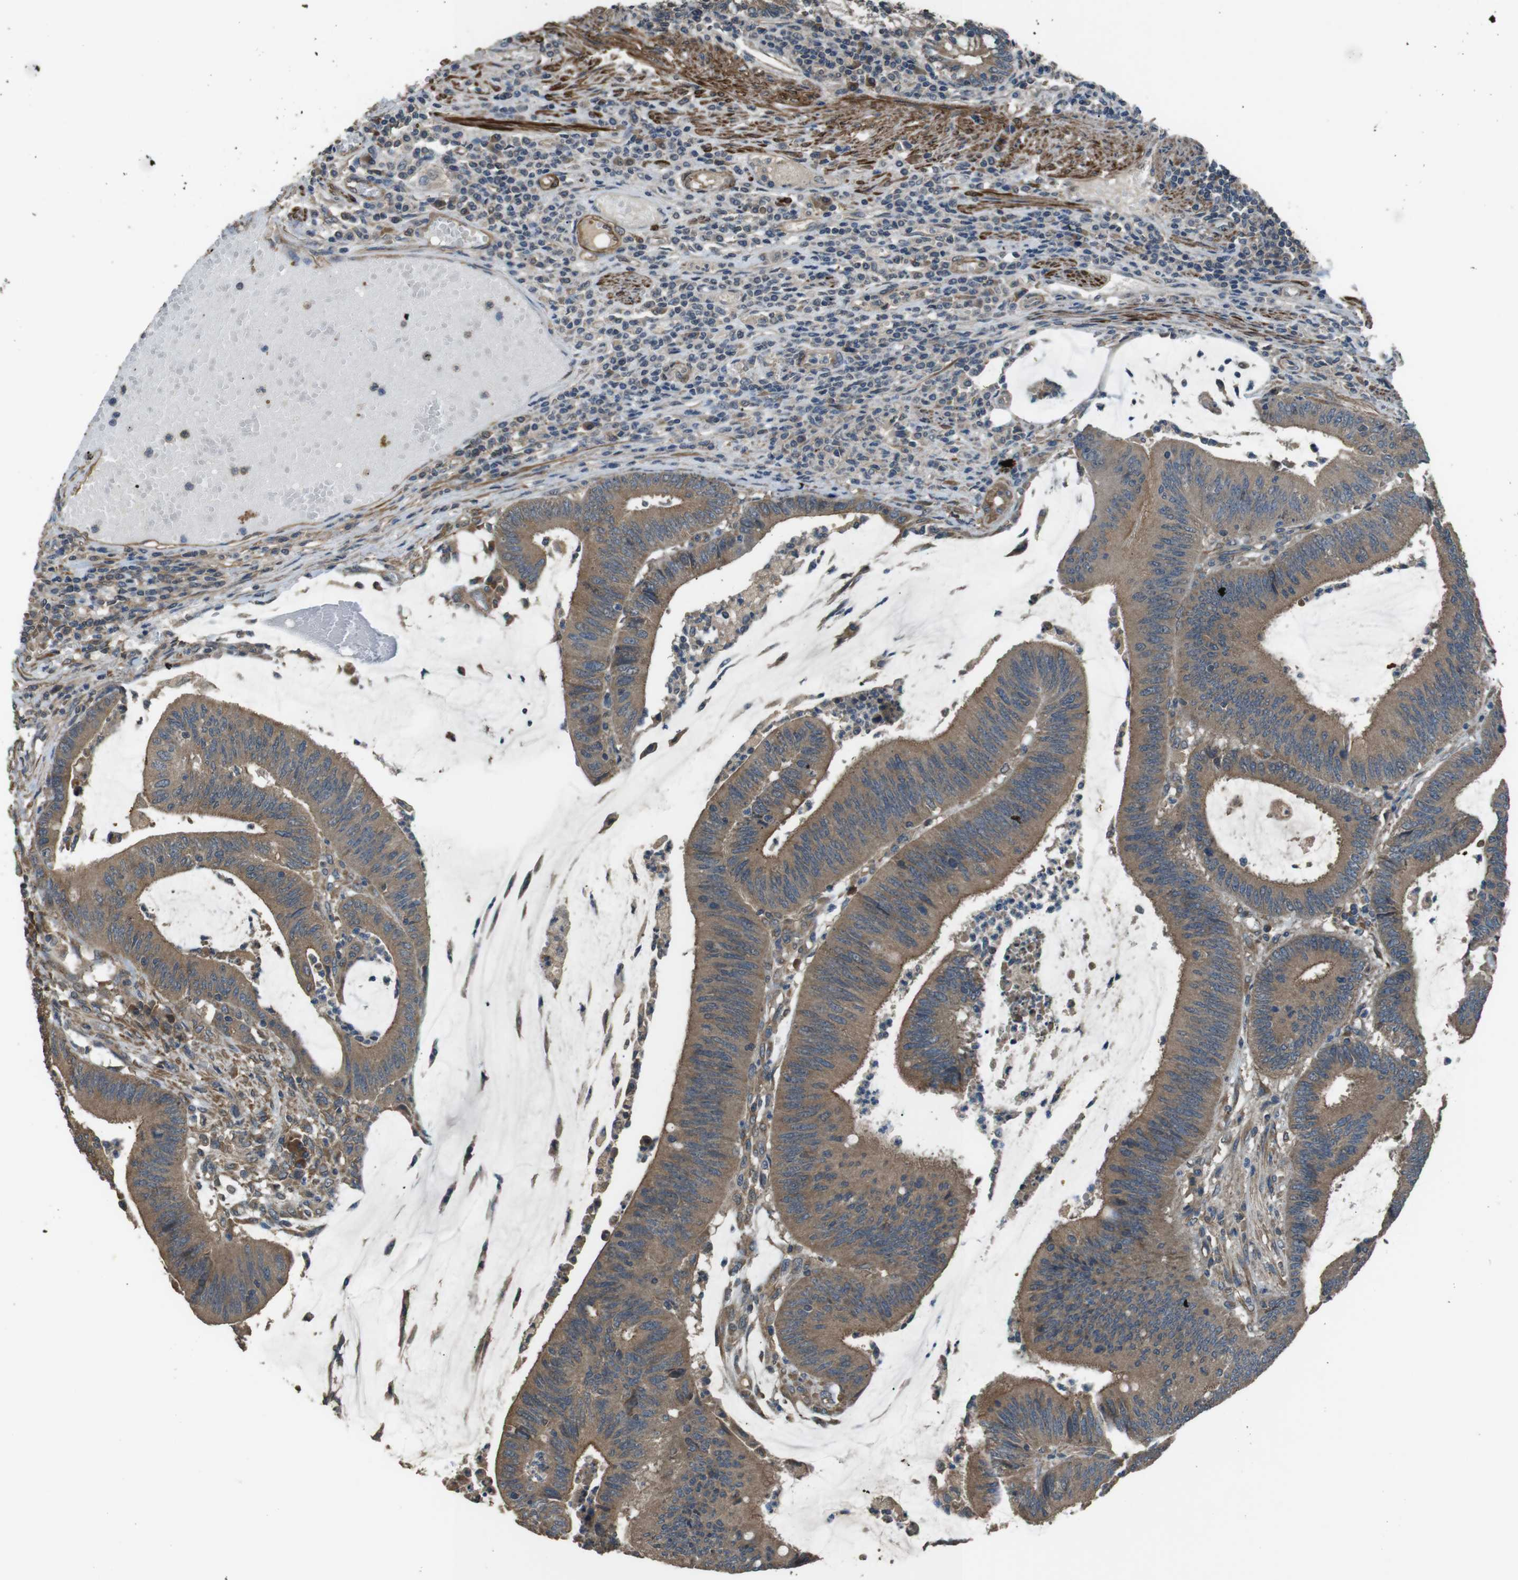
{"staining": {"intensity": "moderate", "quantity": ">75%", "location": "cytoplasmic/membranous"}, "tissue": "colorectal cancer", "cell_type": "Tumor cells", "image_type": "cancer", "snomed": [{"axis": "morphology", "description": "Adenocarcinoma, NOS"}, {"axis": "topography", "description": "Rectum"}], "caption": "An immunohistochemistry (IHC) histopathology image of neoplastic tissue is shown. Protein staining in brown shows moderate cytoplasmic/membranous positivity in colorectal adenocarcinoma within tumor cells.", "gene": "FUT2", "patient": {"sex": "female", "age": 66}}